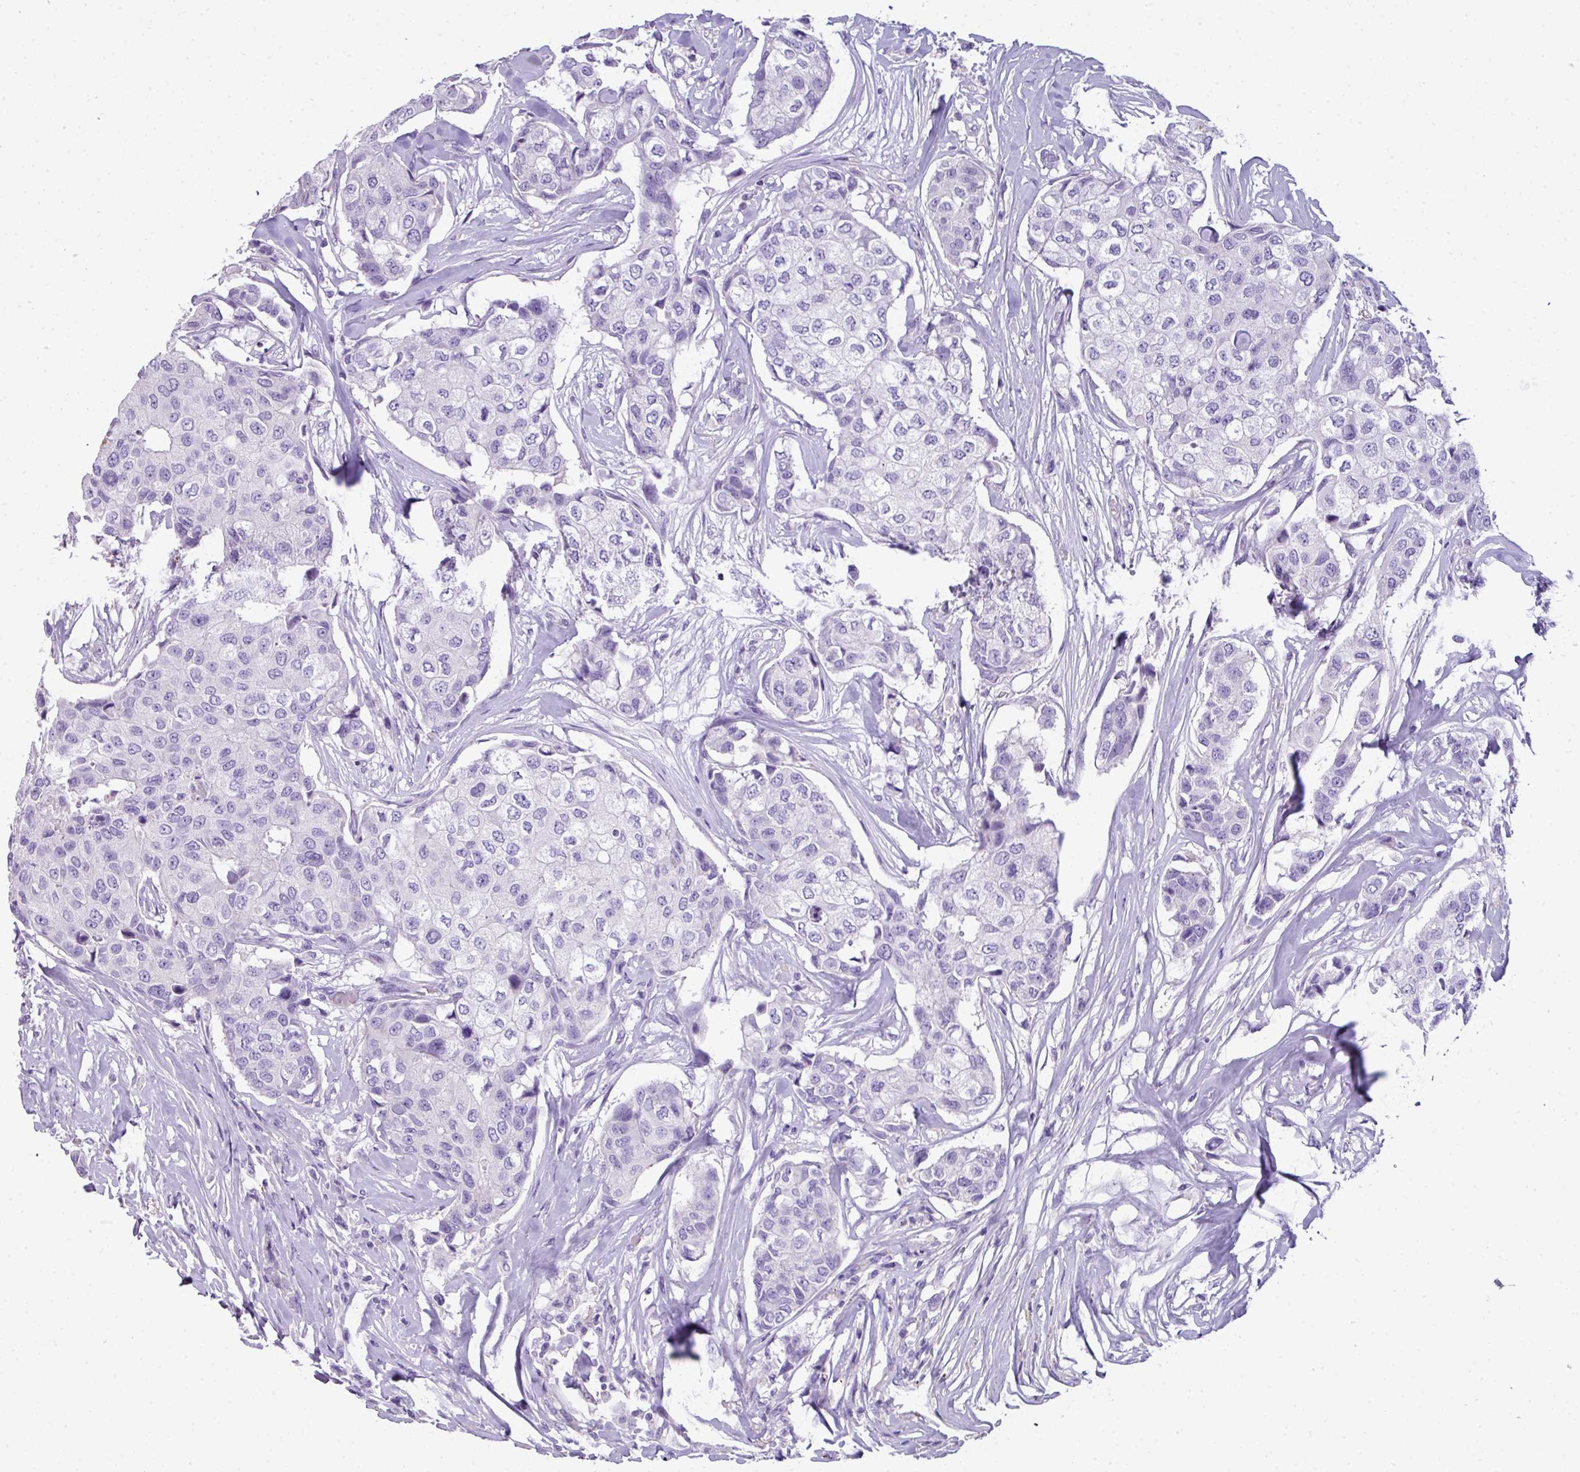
{"staining": {"intensity": "negative", "quantity": "none", "location": "none"}, "tissue": "breast cancer", "cell_type": "Tumor cells", "image_type": "cancer", "snomed": [{"axis": "morphology", "description": "Duct carcinoma"}, {"axis": "topography", "description": "Breast"}], "caption": "Image shows no protein staining in tumor cells of breast infiltrating ductal carcinoma tissue.", "gene": "ZNF568", "patient": {"sex": "female", "age": 80}}